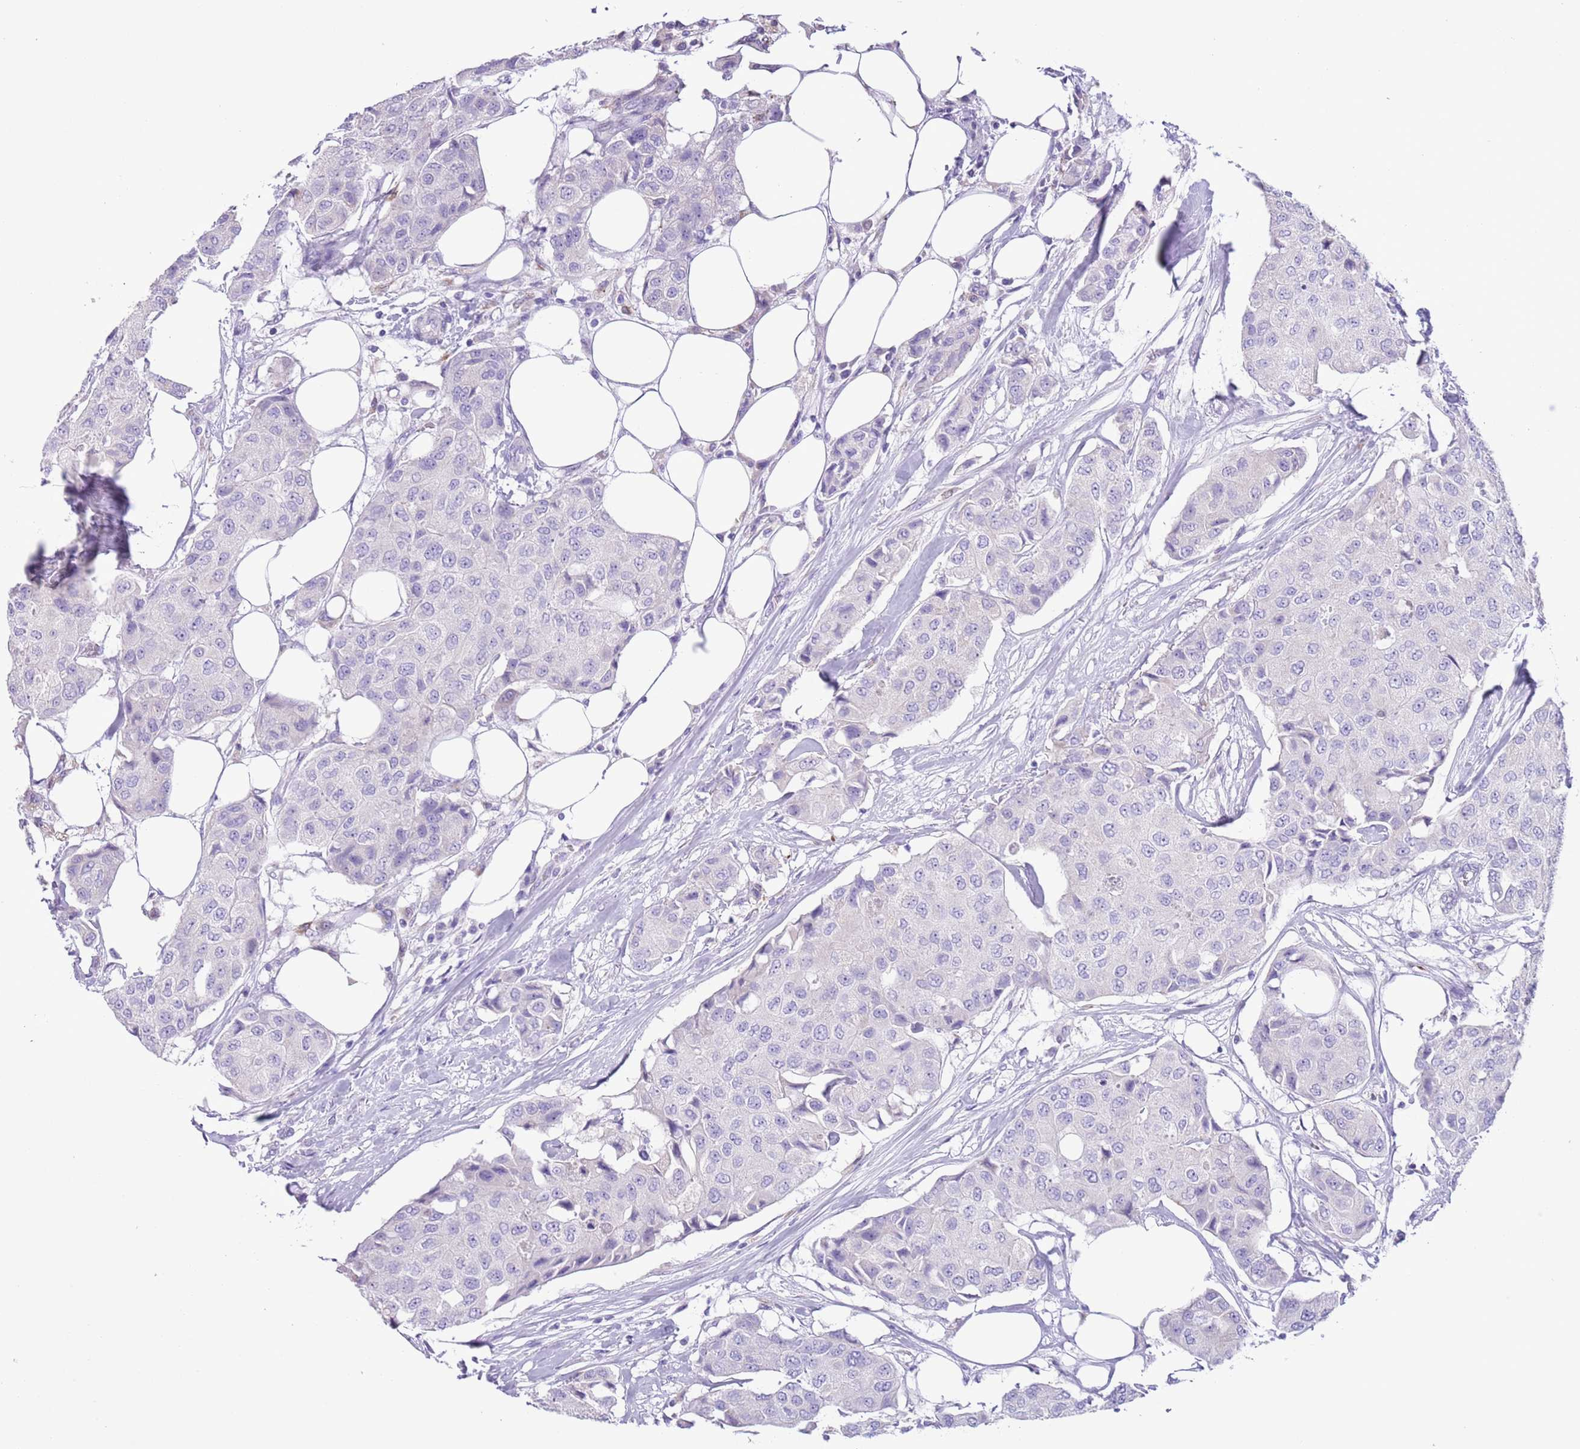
{"staining": {"intensity": "negative", "quantity": "none", "location": "none"}, "tissue": "breast cancer", "cell_type": "Tumor cells", "image_type": "cancer", "snomed": [{"axis": "morphology", "description": "Duct carcinoma"}, {"axis": "topography", "description": "Breast"}], "caption": "Tumor cells are negative for protein expression in human breast cancer (infiltrating ductal carcinoma).", "gene": "ZNF697", "patient": {"sex": "female", "age": 80}}